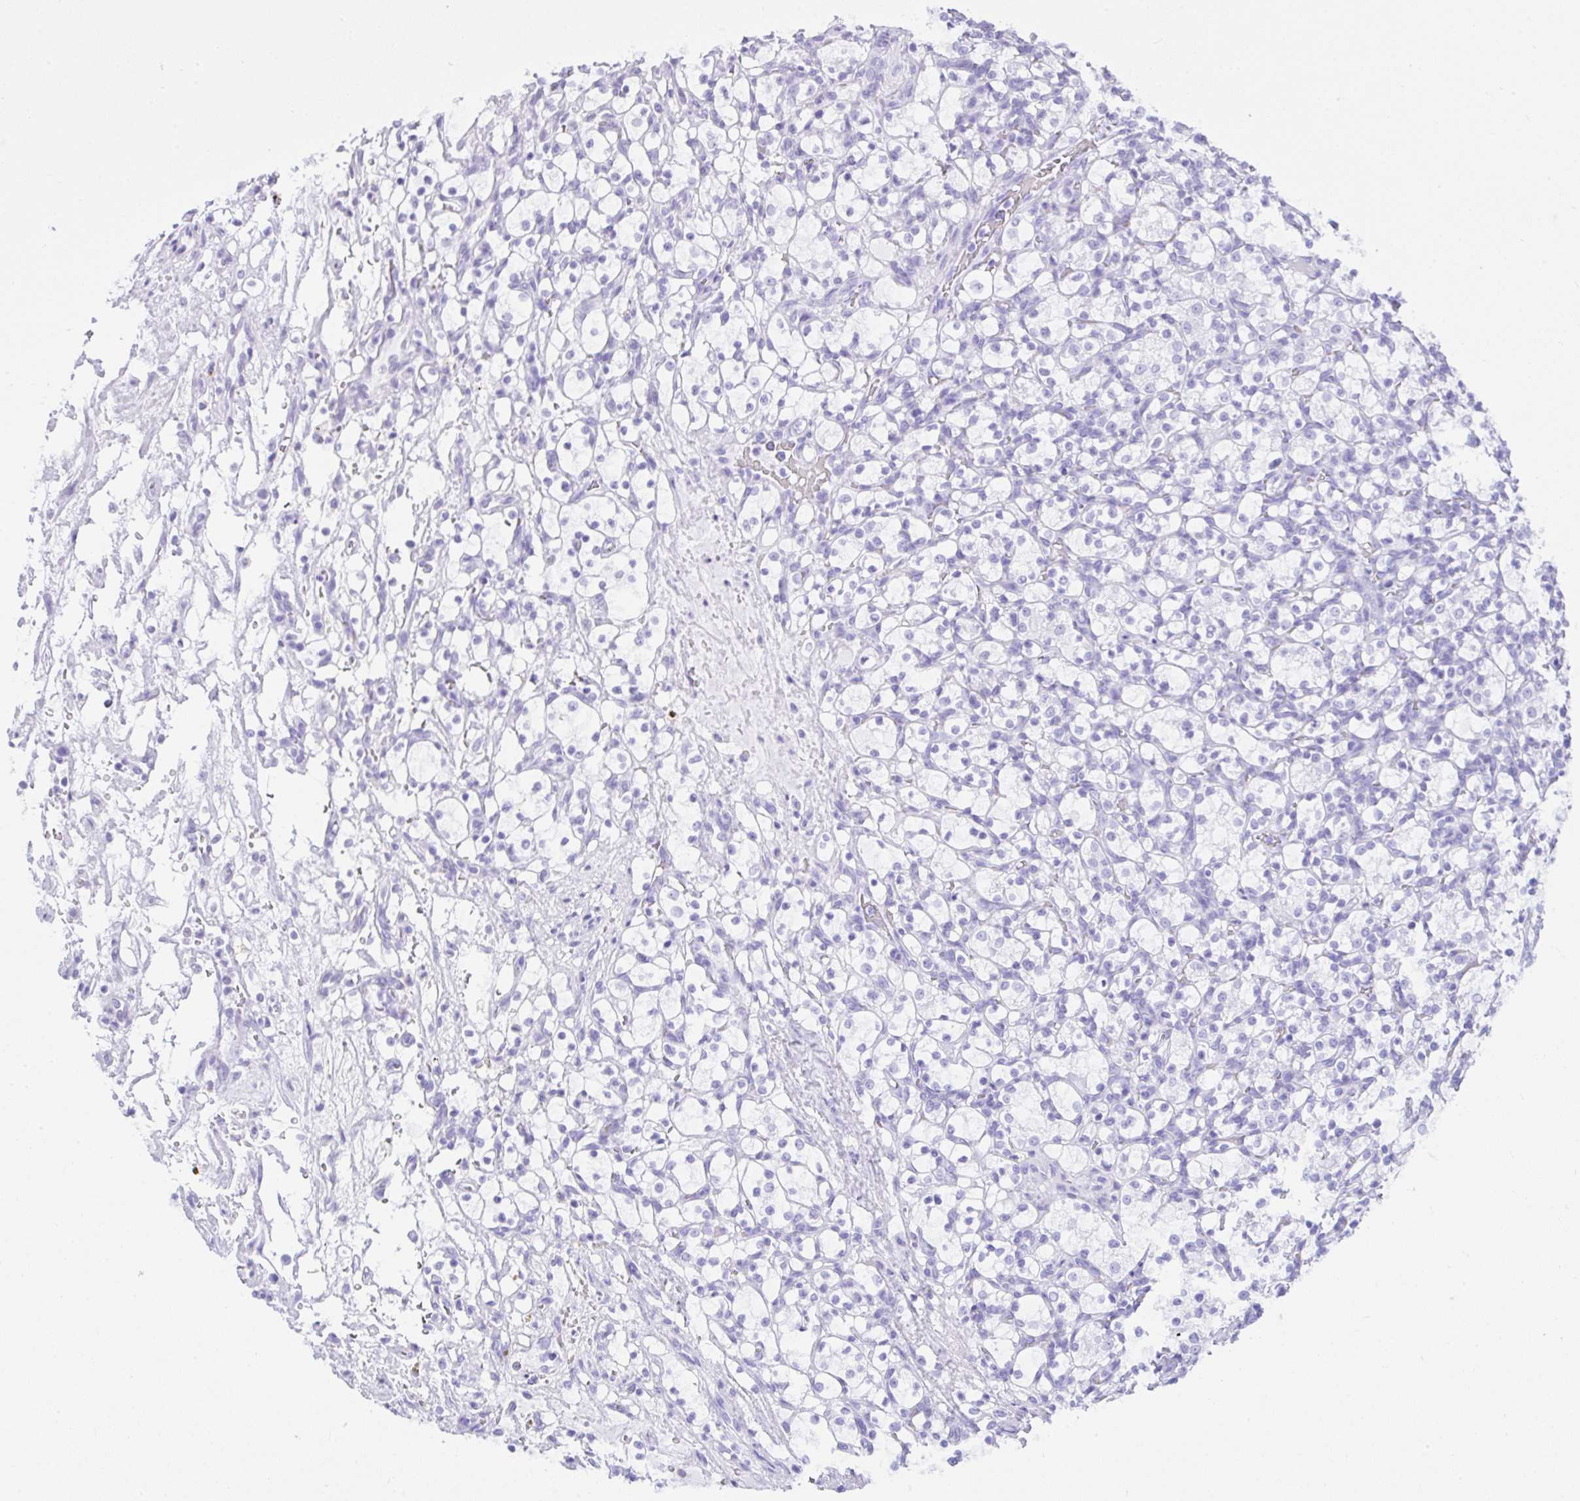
{"staining": {"intensity": "weak", "quantity": "<25%", "location": "nuclear"}, "tissue": "renal cancer", "cell_type": "Tumor cells", "image_type": "cancer", "snomed": [{"axis": "morphology", "description": "Adenocarcinoma, NOS"}, {"axis": "topography", "description": "Kidney"}], "caption": "A micrograph of renal cancer stained for a protein exhibits no brown staining in tumor cells.", "gene": "CCDC12", "patient": {"sex": "female", "age": 69}}